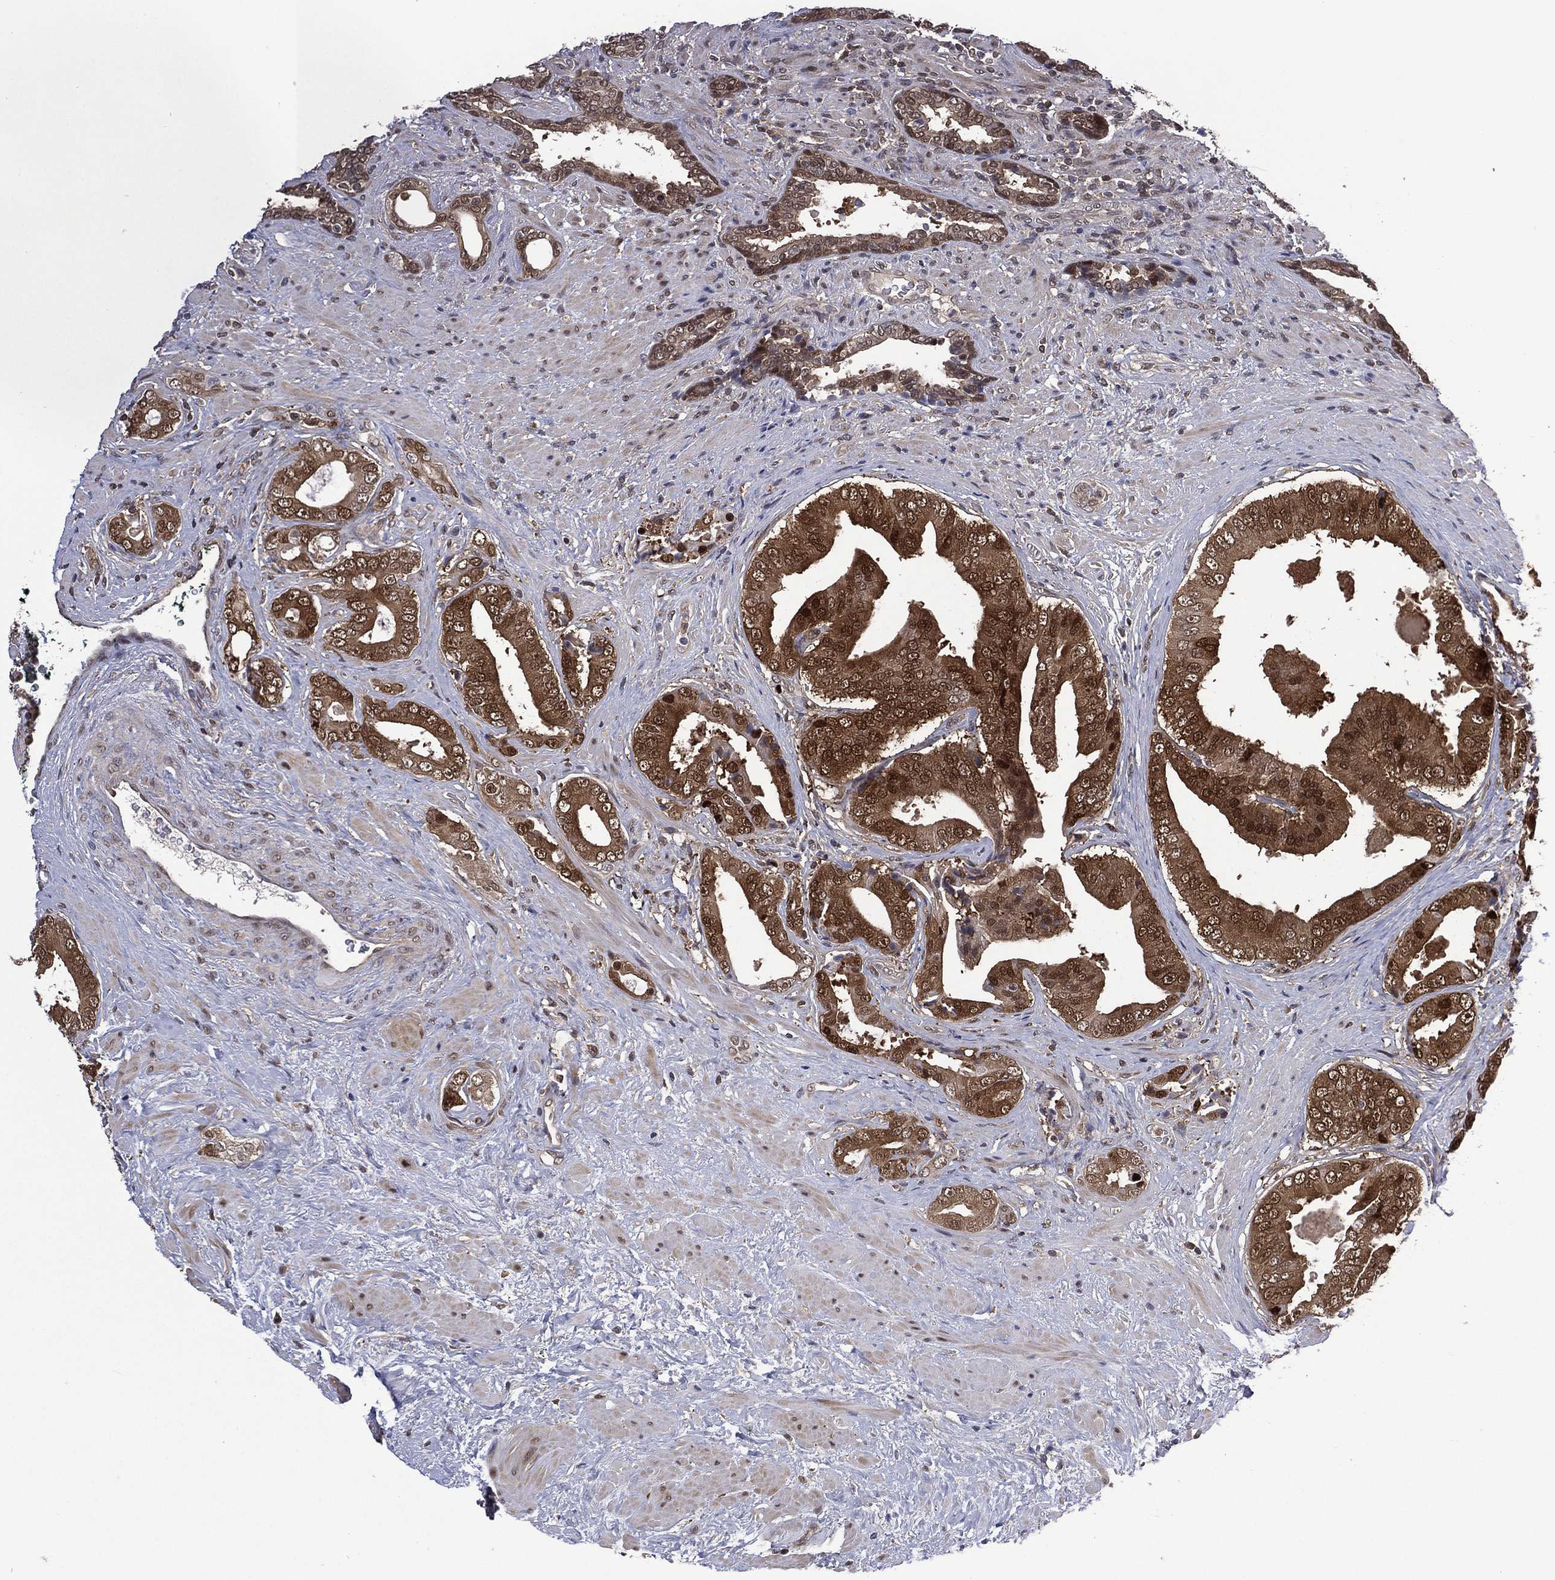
{"staining": {"intensity": "strong", "quantity": "25%-75%", "location": "cytoplasmic/membranous,nuclear"}, "tissue": "prostate cancer", "cell_type": "Tumor cells", "image_type": "cancer", "snomed": [{"axis": "morphology", "description": "Adenocarcinoma, Low grade"}, {"axis": "topography", "description": "Prostate and seminal vesicle, NOS"}], "caption": "IHC micrograph of human prostate cancer (low-grade adenocarcinoma) stained for a protein (brown), which exhibits high levels of strong cytoplasmic/membranous and nuclear positivity in approximately 25%-75% of tumor cells.", "gene": "MTAP", "patient": {"sex": "male", "age": 61}}